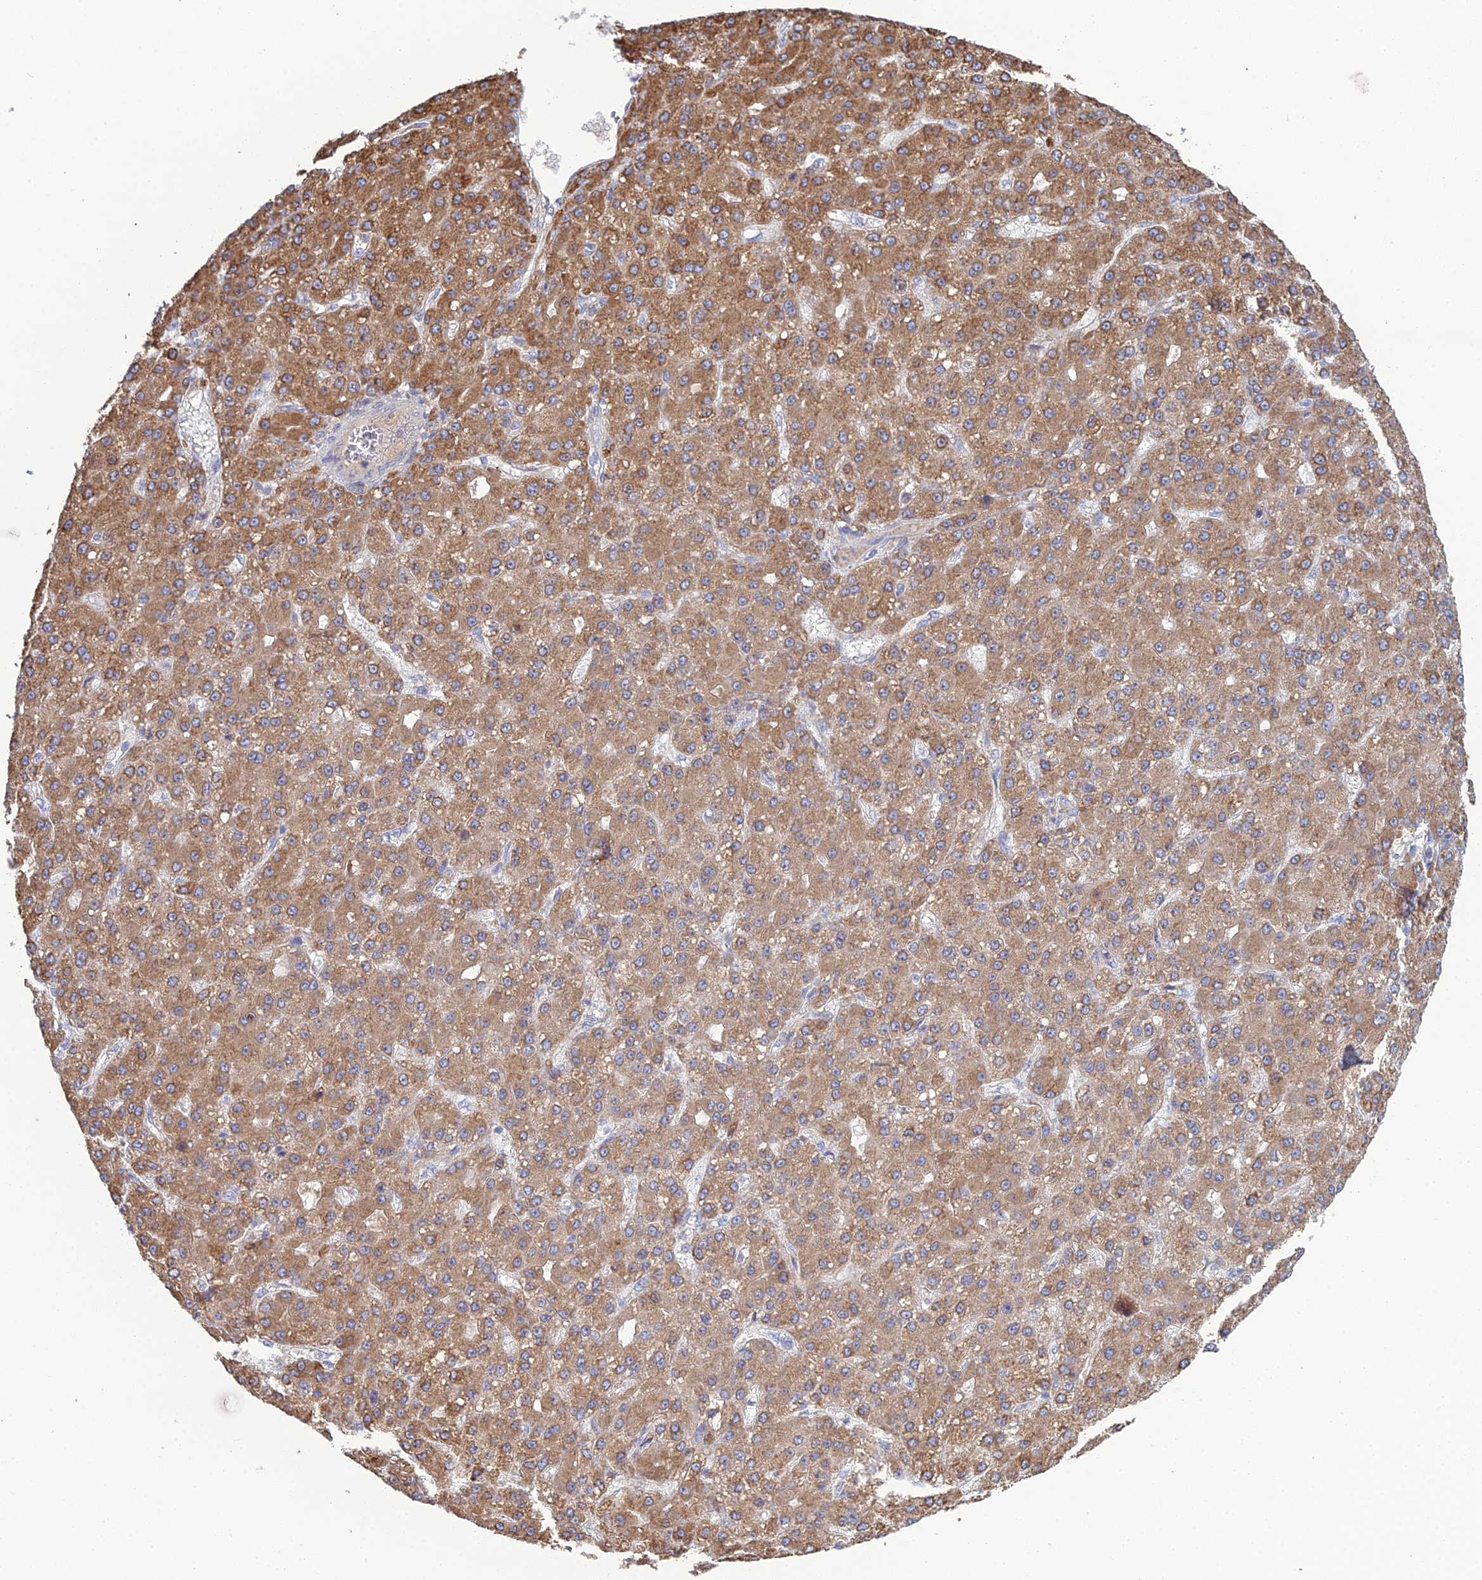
{"staining": {"intensity": "moderate", "quantity": ">75%", "location": "cytoplasmic/membranous"}, "tissue": "liver cancer", "cell_type": "Tumor cells", "image_type": "cancer", "snomed": [{"axis": "morphology", "description": "Carcinoma, Hepatocellular, NOS"}, {"axis": "topography", "description": "Liver"}], "caption": "Protein staining of liver cancer (hepatocellular carcinoma) tissue displays moderate cytoplasmic/membranous positivity in approximately >75% of tumor cells.", "gene": "TRAPPC6A", "patient": {"sex": "male", "age": 67}}